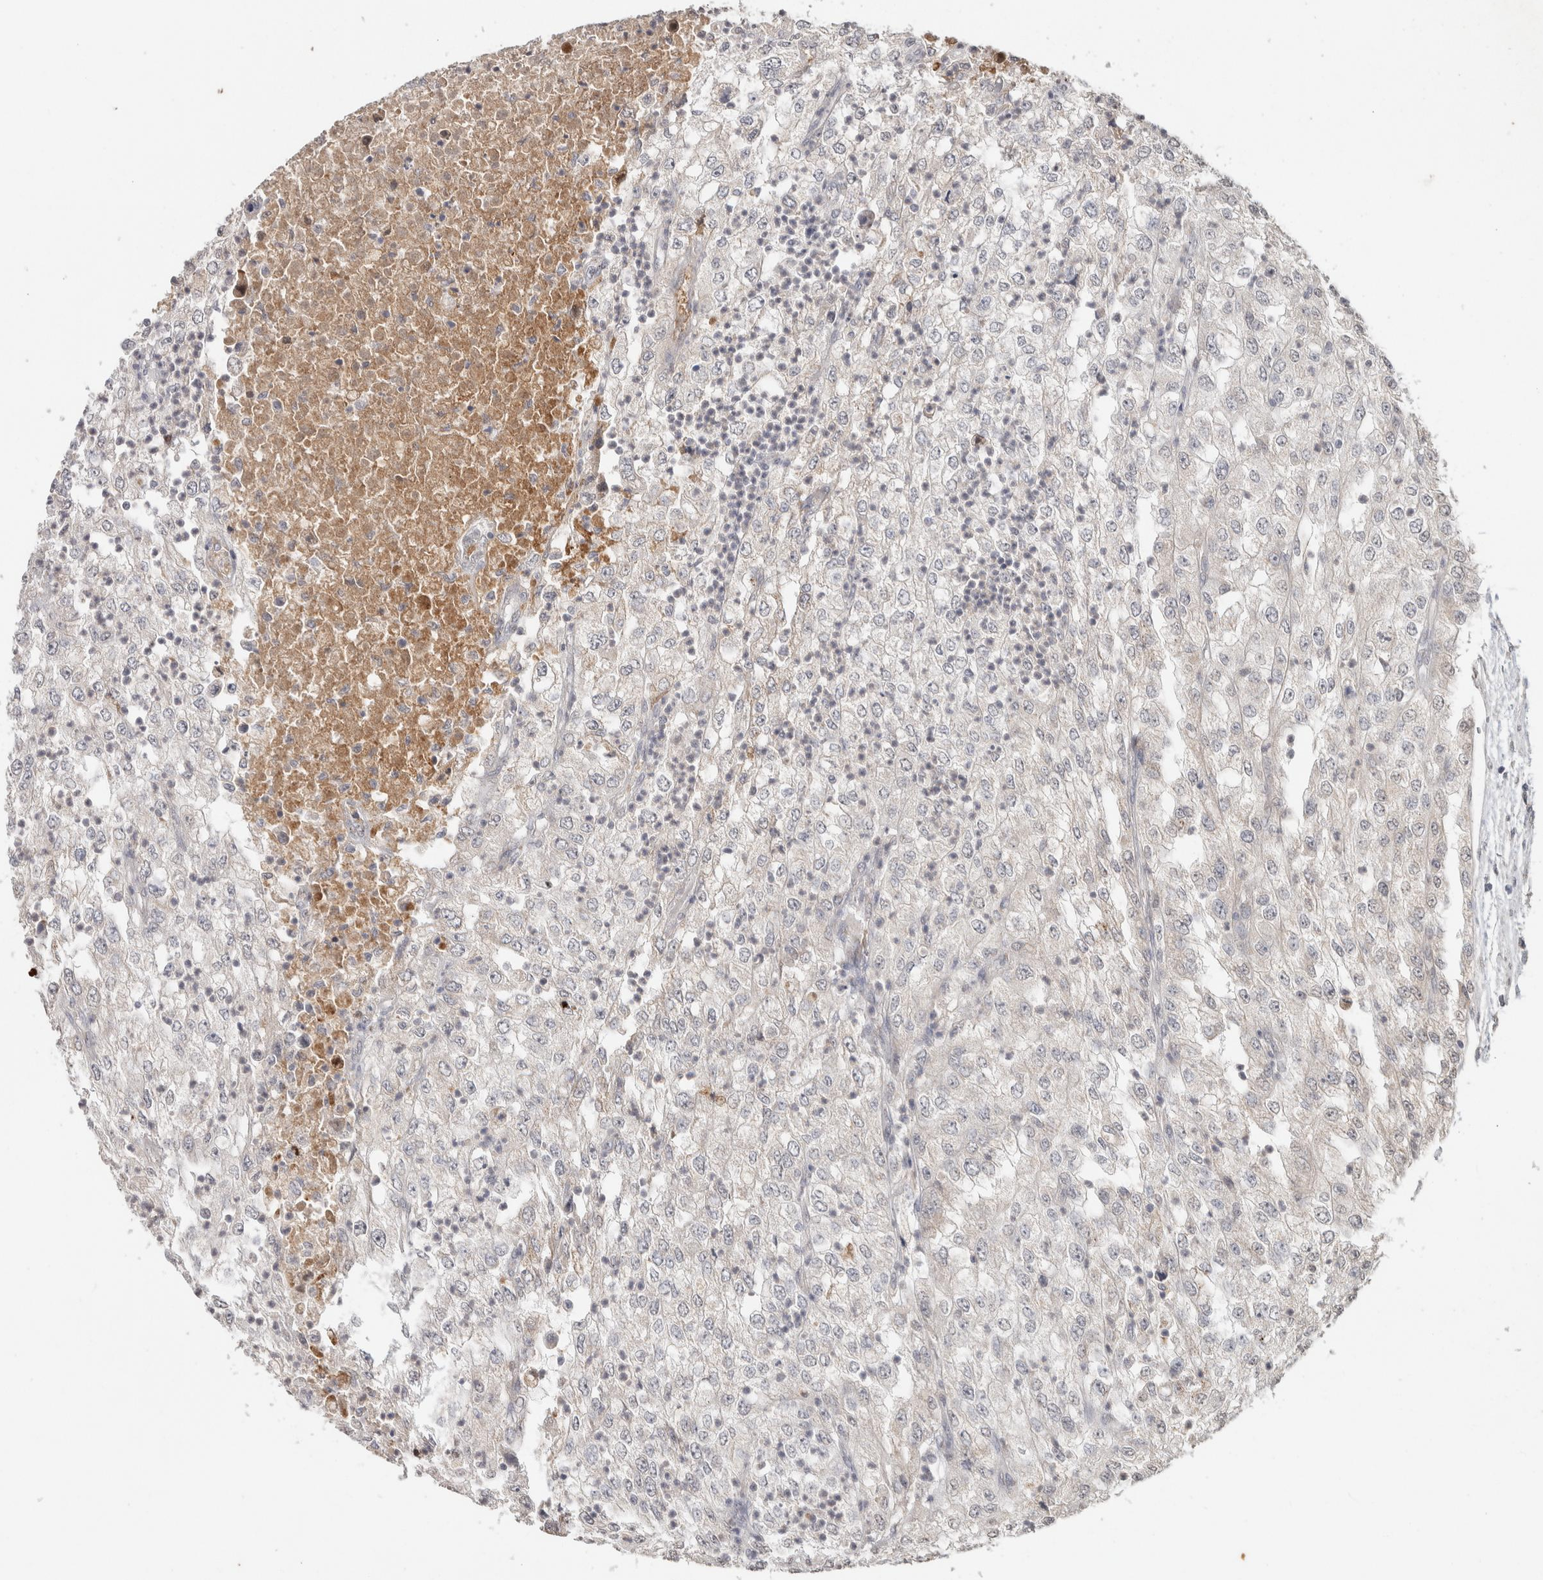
{"staining": {"intensity": "negative", "quantity": "none", "location": "none"}, "tissue": "renal cancer", "cell_type": "Tumor cells", "image_type": "cancer", "snomed": [{"axis": "morphology", "description": "Adenocarcinoma, NOS"}, {"axis": "topography", "description": "Kidney"}], "caption": "There is no significant expression in tumor cells of adenocarcinoma (renal).", "gene": "FAM3A", "patient": {"sex": "female", "age": 54}}